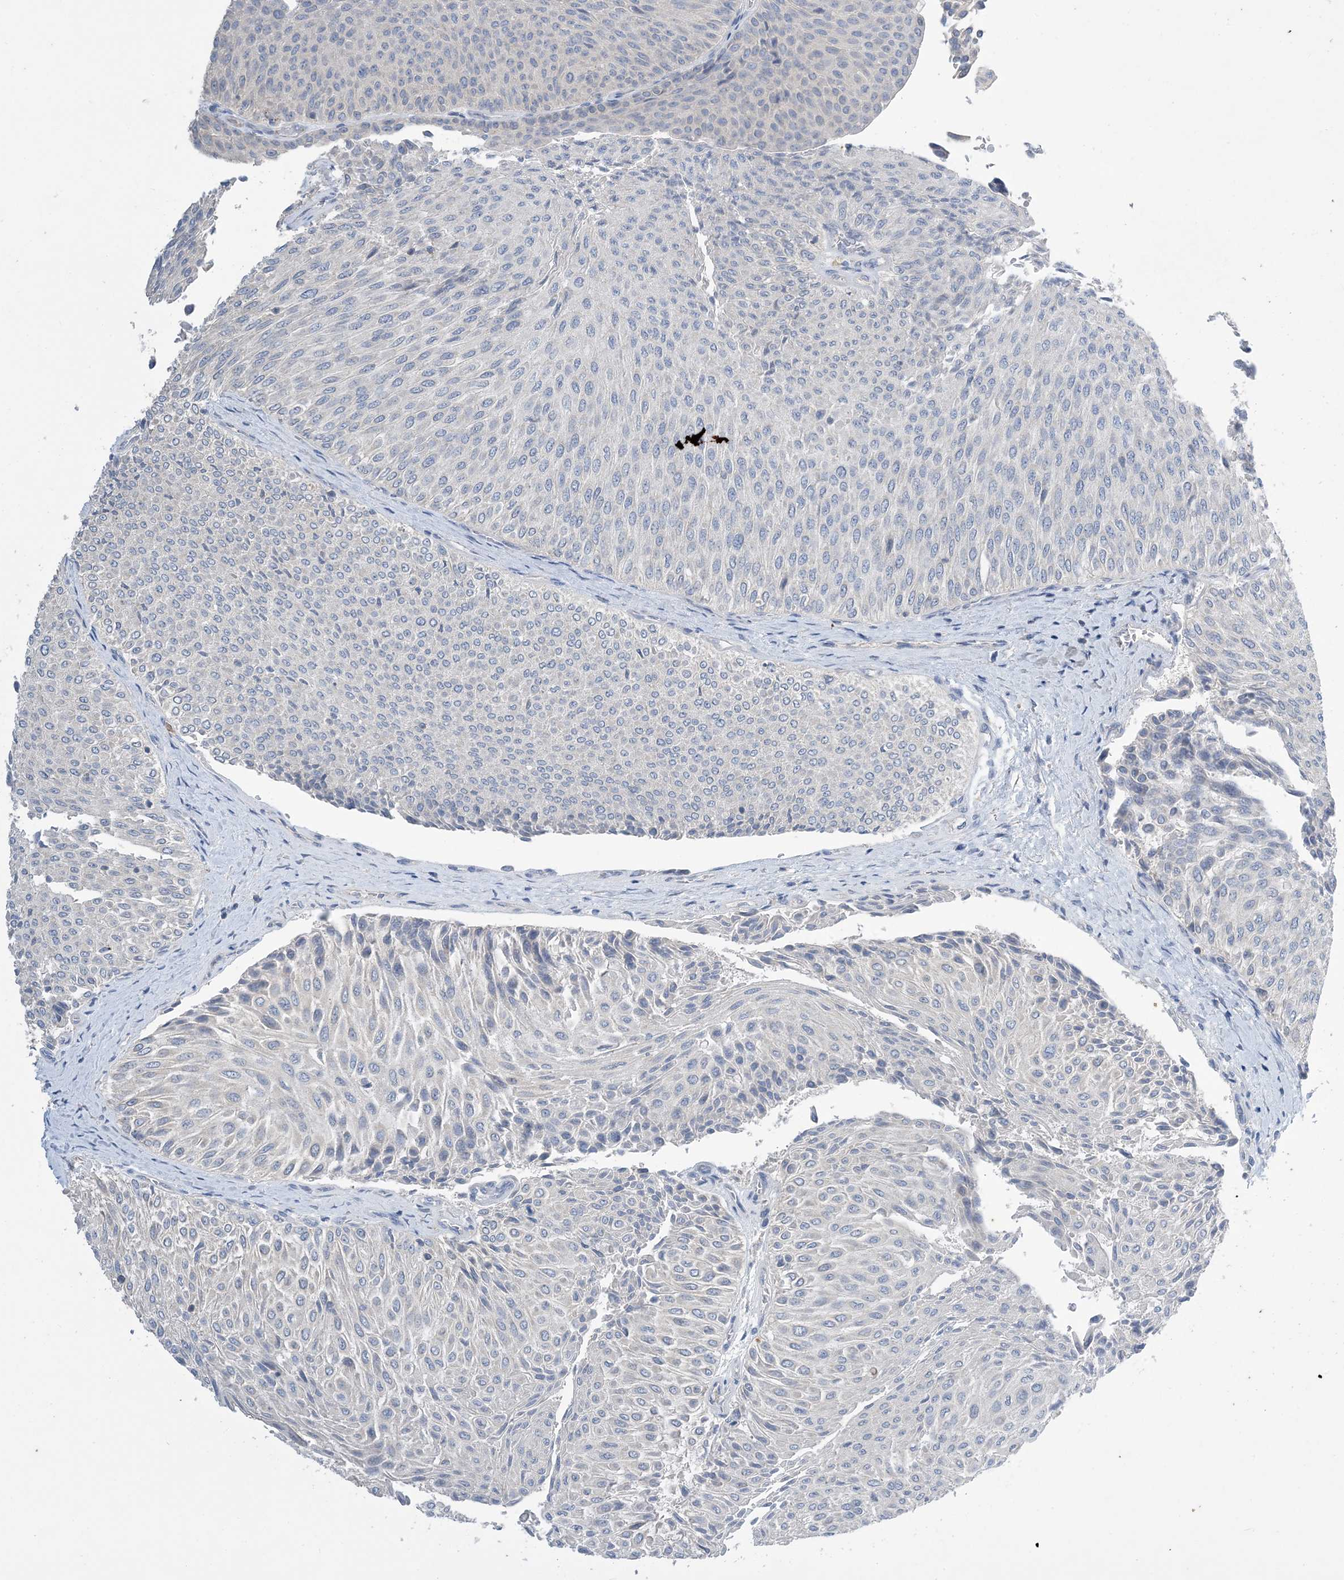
{"staining": {"intensity": "negative", "quantity": "none", "location": "none"}, "tissue": "urothelial cancer", "cell_type": "Tumor cells", "image_type": "cancer", "snomed": [{"axis": "morphology", "description": "Urothelial carcinoma, Low grade"}, {"axis": "topography", "description": "Urinary bladder"}], "caption": "This is an IHC histopathology image of human urothelial carcinoma (low-grade). There is no expression in tumor cells.", "gene": "KPRP", "patient": {"sex": "male", "age": 78}}